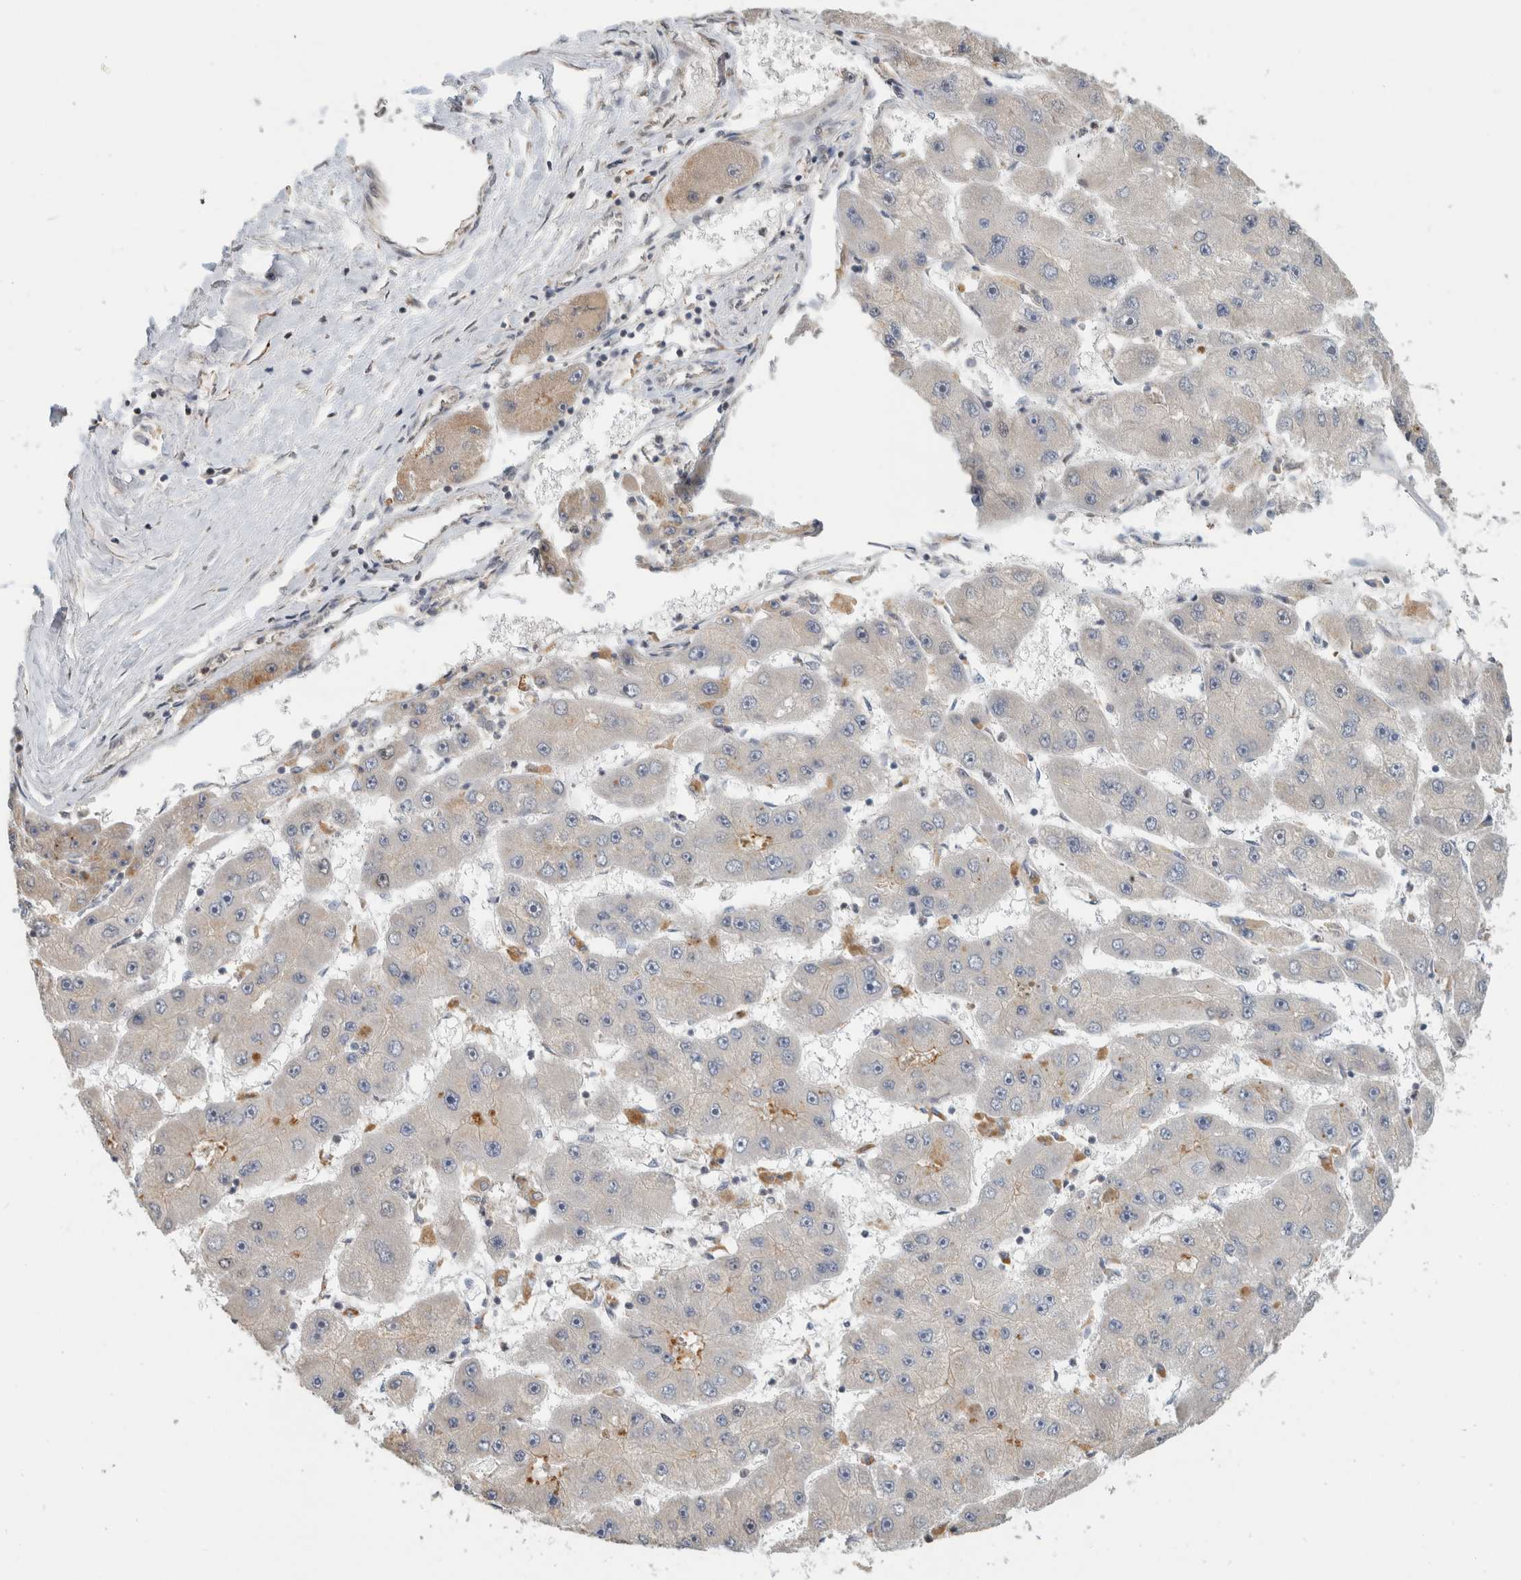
{"staining": {"intensity": "negative", "quantity": "none", "location": "none"}, "tissue": "liver cancer", "cell_type": "Tumor cells", "image_type": "cancer", "snomed": [{"axis": "morphology", "description": "Carcinoma, Hepatocellular, NOS"}, {"axis": "topography", "description": "Liver"}], "caption": "Immunohistochemistry (IHC) photomicrograph of neoplastic tissue: human liver cancer (hepatocellular carcinoma) stained with DAB (3,3'-diaminobenzidine) exhibits no significant protein staining in tumor cells.", "gene": "GINS4", "patient": {"sex": "female", "age": 61}}